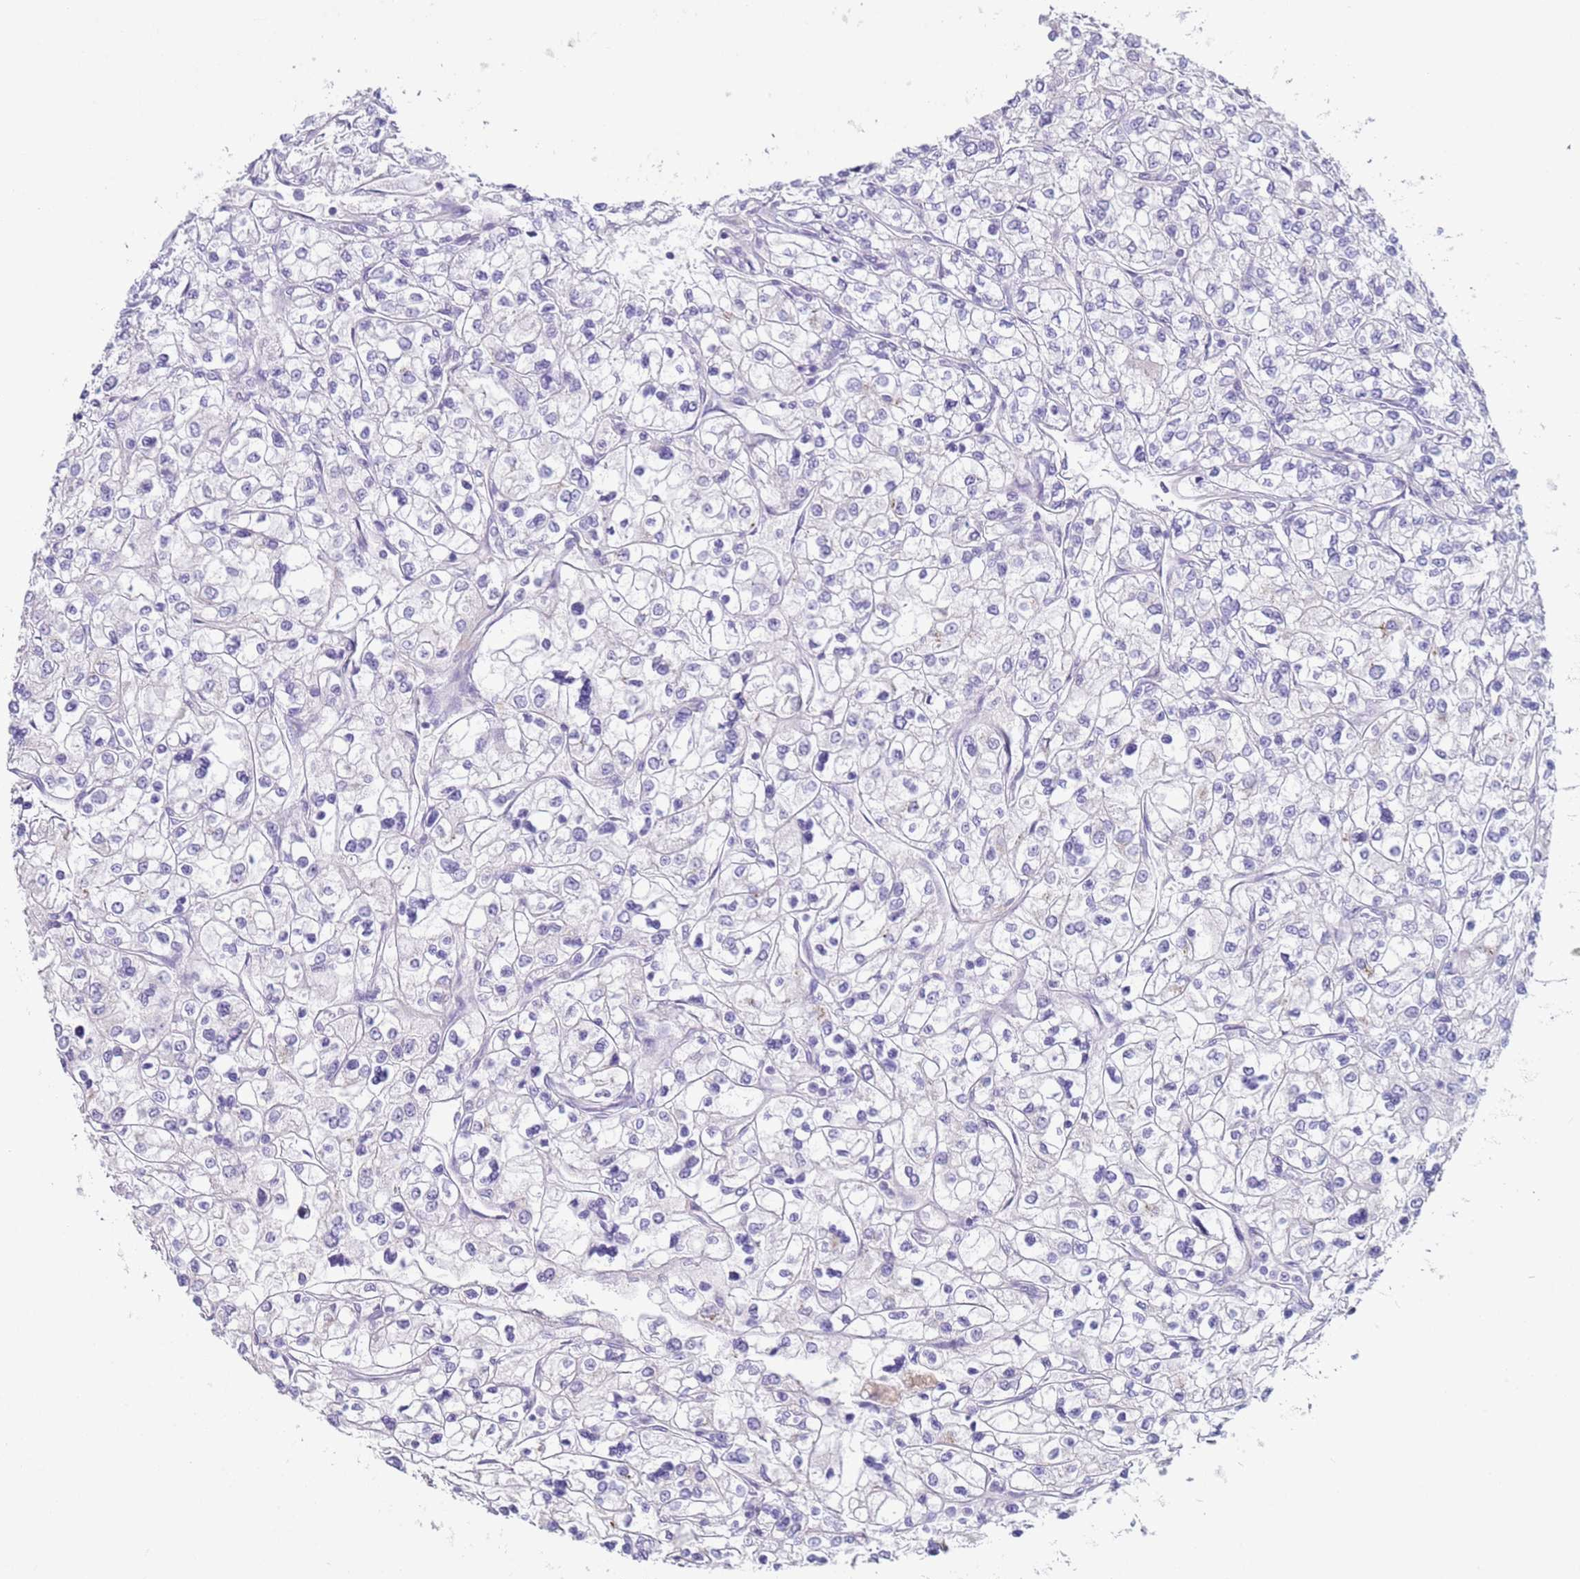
{"staining": {"intensity": "negative", "quantity": "none", "location": "none"}, "tissue": "renal cancer", "cell_type": "Tumor cells", "image_type": "cancer", "snomed": [{"axis": "morphology", "description": "Adenocarcinoma, NOS"}, {"axis": "topography", "description": "Kidney"}], "caption": "There is no significant expression in tumor cells of adenocarcinoma (renal).", "gene": "NPAP1", "patient": {"sex": "male", "age": 80}}